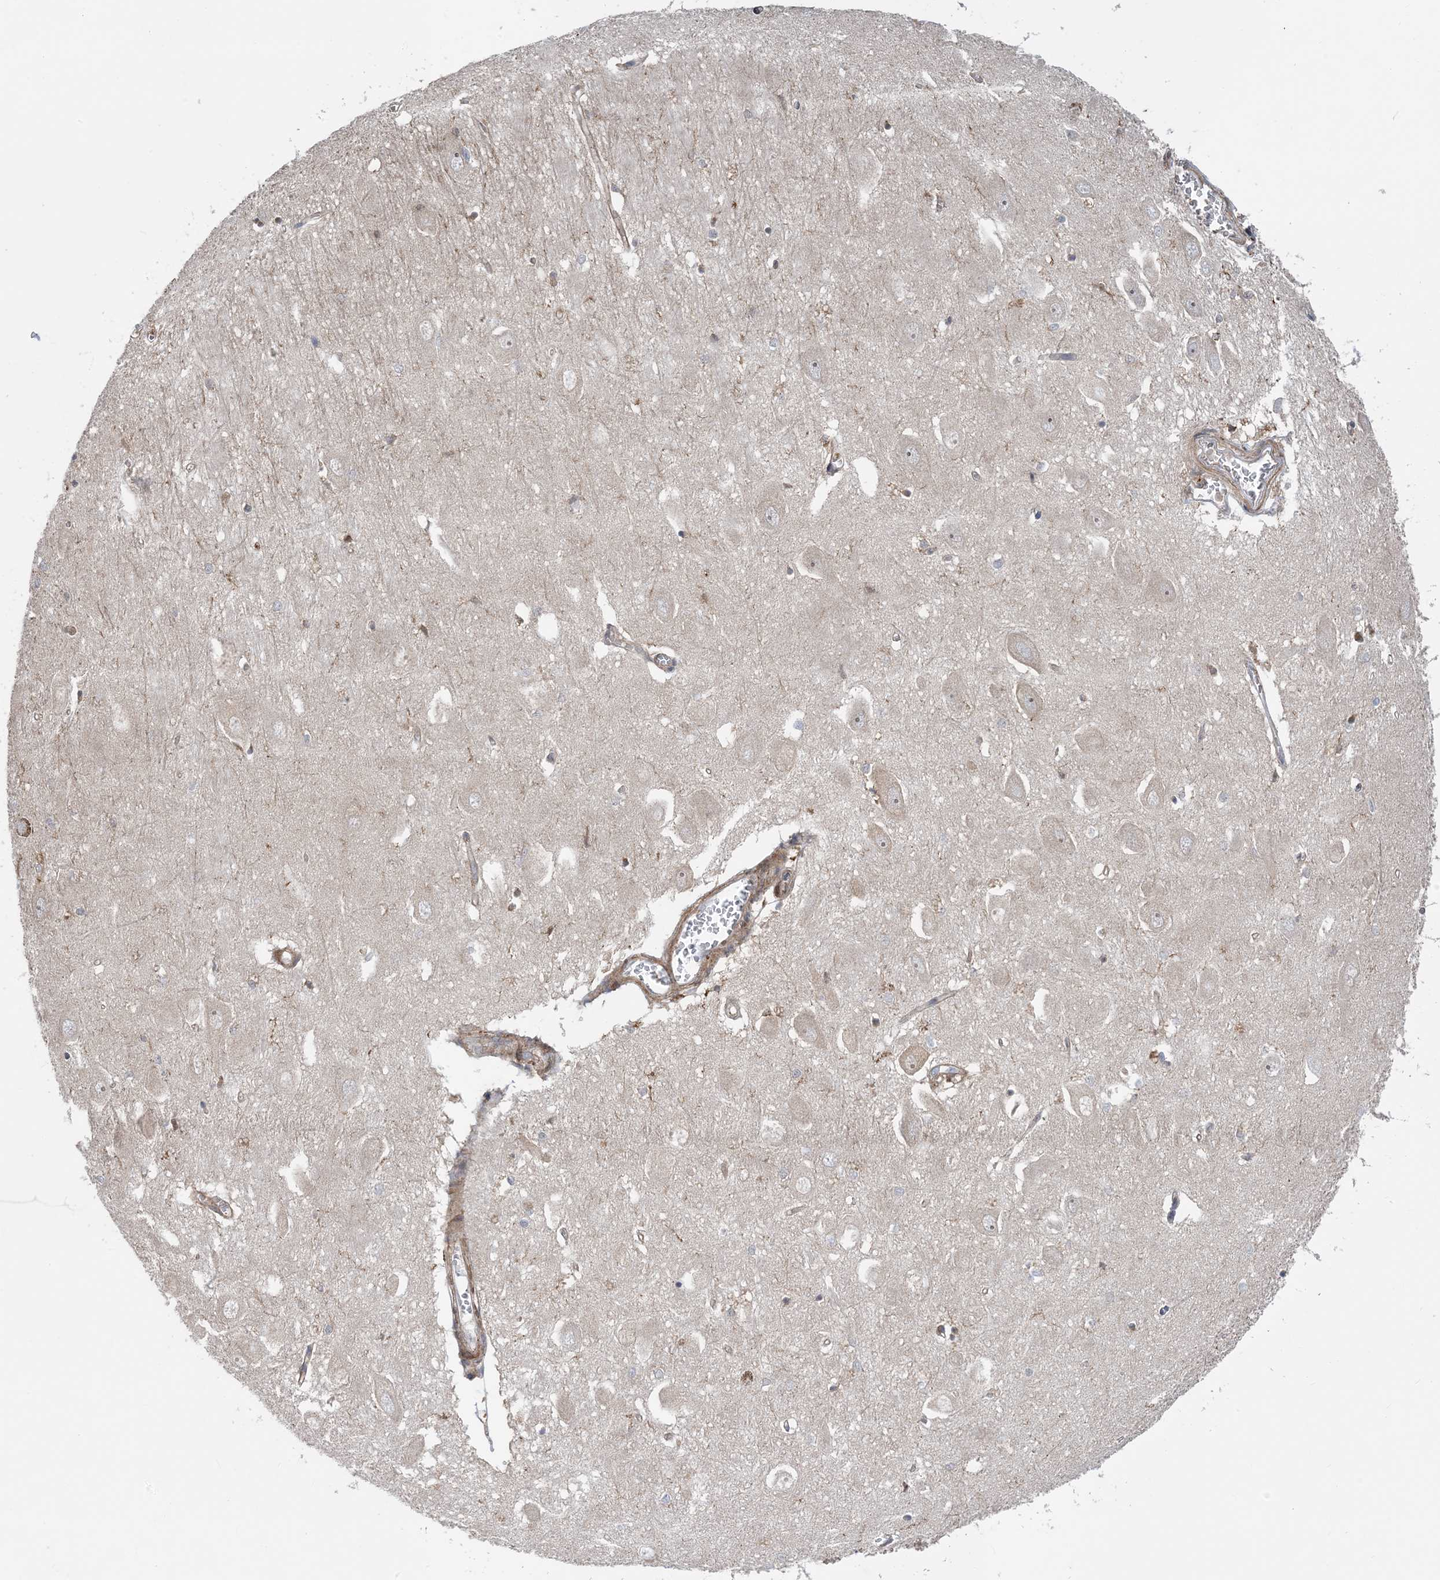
{"staining": {"intensity": "weak", "quantity": "<25%", "location": "cytoplasmic/membranous"}, "tissue": "hippocampus", "cell_type": "Glial cells", "image_type": "normal", "snomed": [{"axis": "morphology", "description": "Normal tissue, NOS"}, {"axis": "topography", "description": "Hippocampus"}], "caption": "Immunohistochemical staining of benign human hippocampus exhibits no significant expression in glial cells. (Brightfield microscopy of DAB (3,3'-diaminobenzidine) immunohistochemistry at high magnification).", "gene": "HS1BP3", "patient": {"sex": "female", "age": 64}}